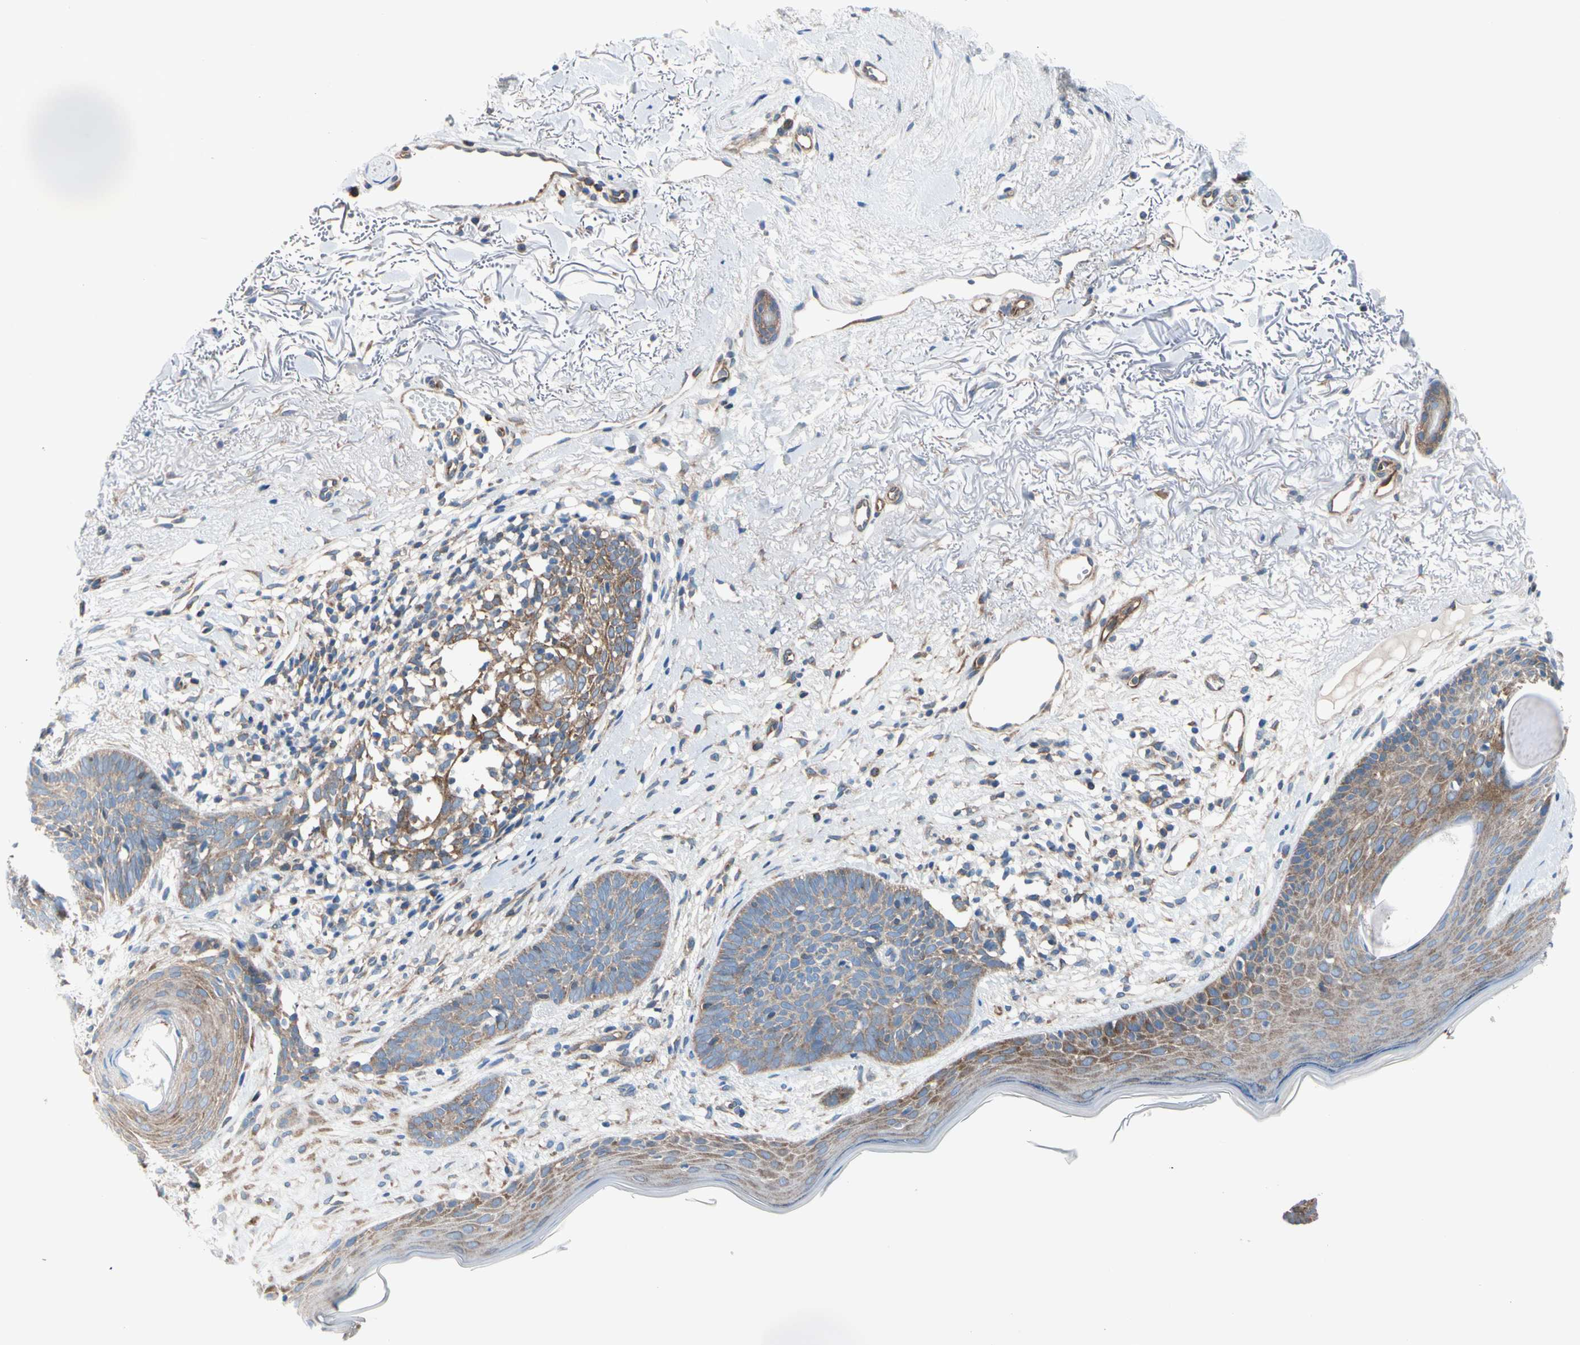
{"staining": {"intensity": "weak", "quantity": ">75%", "location": "cytoplasmic/membranous"}, "tissue": "skin cancer", "cell_type": "Tumor cells", "image_type": "cancer", "snomed": [{"axis": "morphology", "description": "Normal tissue, NOS"}, {"axis": "morphology", "description": "Basal cell carcinoma"}, {"axis": "topography", "description": "Skin"}], "caption": "IHC histopathology image of basal cell carcinoma (skin) stained for a protein (brown), which exhibits low levels of weak cytoplasmic/membranous positivity in approximately >75% of tumor cells.", "gene": "GPHN", "patient": {"sex": "female", "age": 70}}